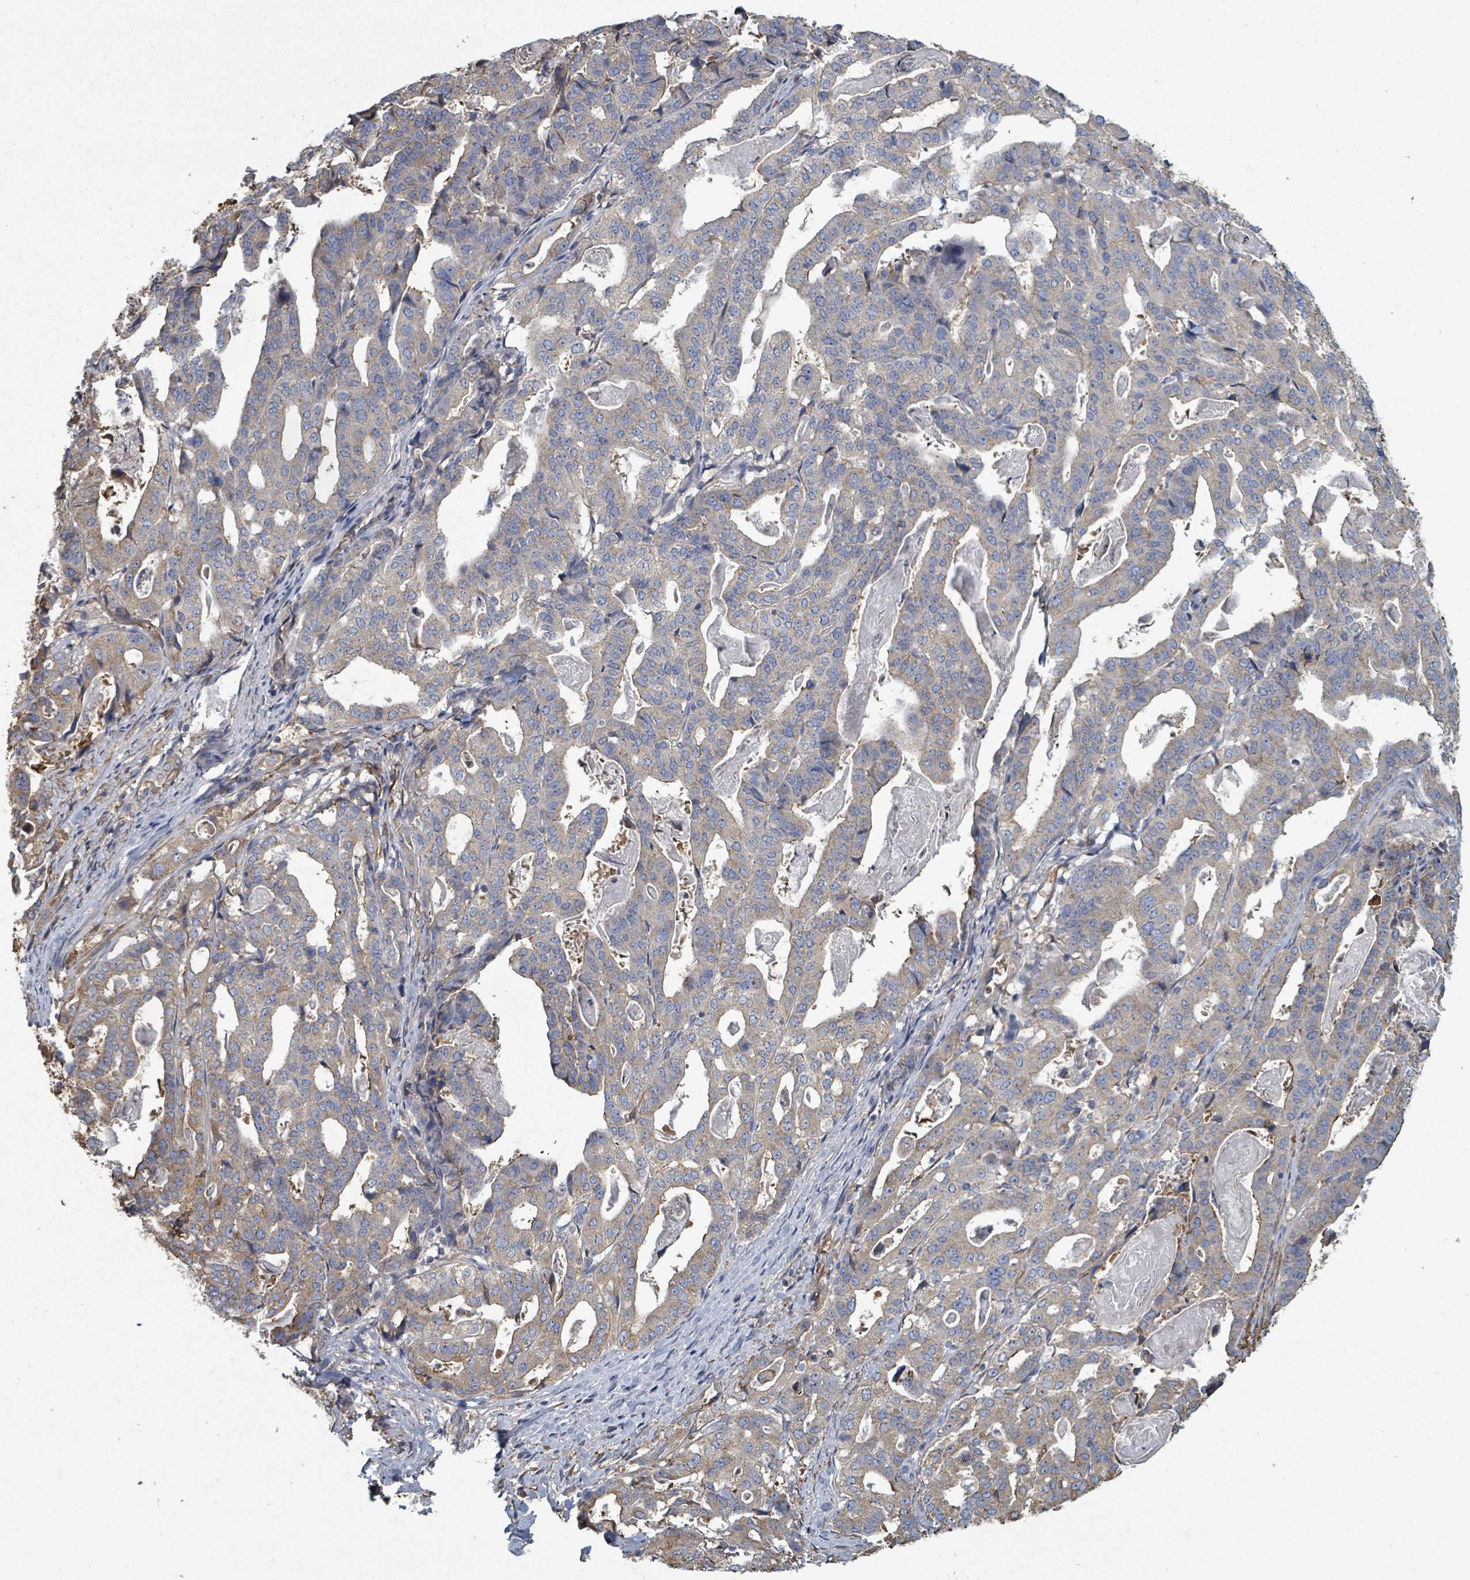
{"staining": {"intensity": "weak", "quantity": "25%-75%", "location": "cytoplasmic/membranous"}, "tissue": "stomach cancer", "cell_type": "Tumor cells", "image_type": "cancer", "snomed": [{"axis": "morphology", "description": "Adenocarcinoma, NOS"}, {"axis": "topography", "description": "Stomach"}], "caption": "Approximately 25%-75% of tumor cells in adenocarcinoma (stomach) reveal weak cytoplasmic/membranous protein expression as visualized by brown immunohistochemical staining.", "gene": "ADCK1", "patient": {"sex": "male", "age": 48}}